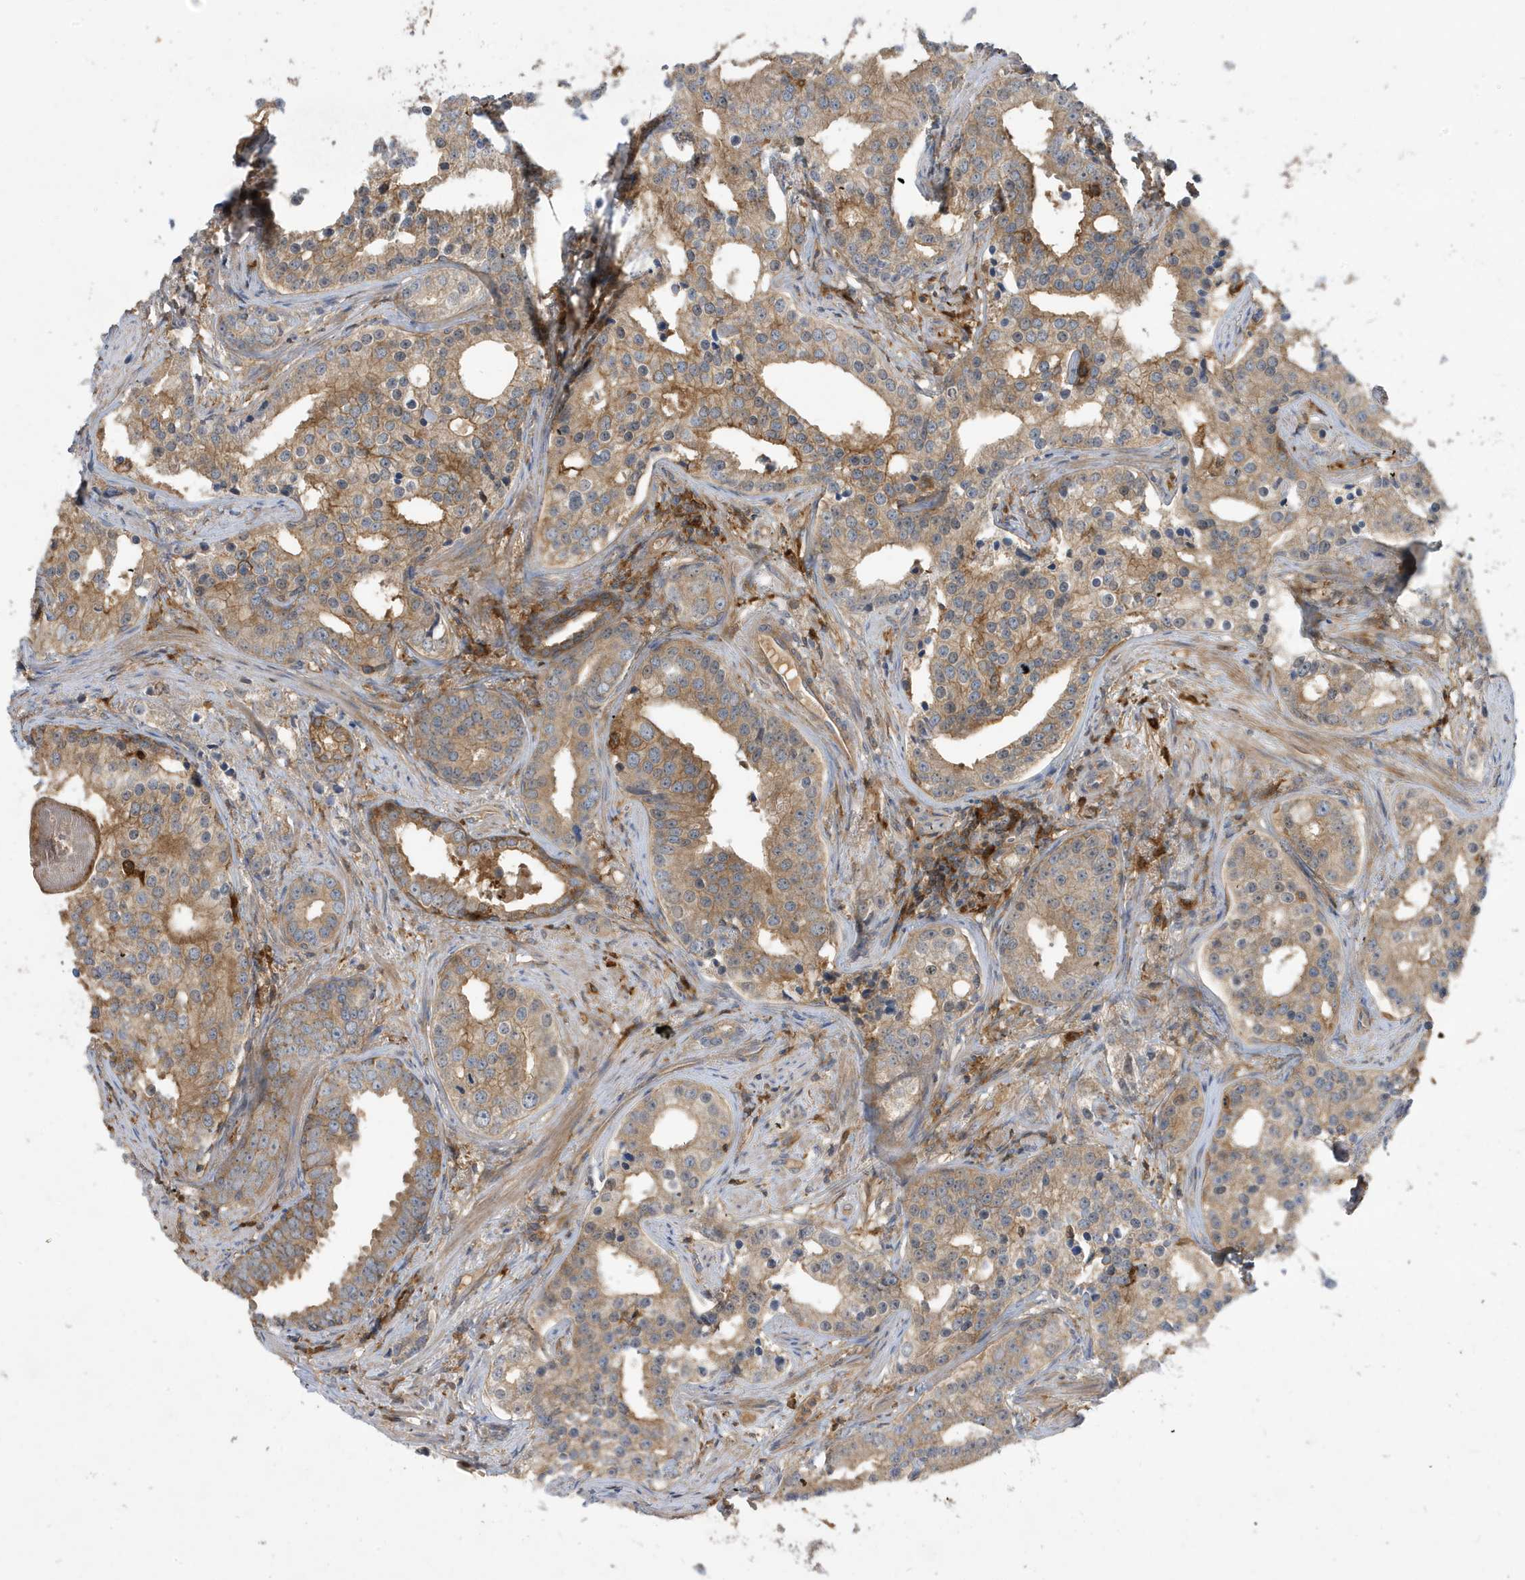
{"staining": {"intensity": "moderate", "quantity": ">75%", "location": "cytoplasmic/membranous"}, "tissue": "prostate cancer", "cell_type": "Tumor cells", "image_type": "cancer", "snomed": [{"axis": "morphology", "description": "Adenocarcinoma, High grade"}, {"axis": "topography", "description": "Prostate"}], "caption": "Protein expression by IHC shows moderate cytoplasmic/membranous staining in approximately >75% of tumor cells in prostate cancer.", "gene": "ABTB1", "patient": {"sex": "male", "age": 62}}